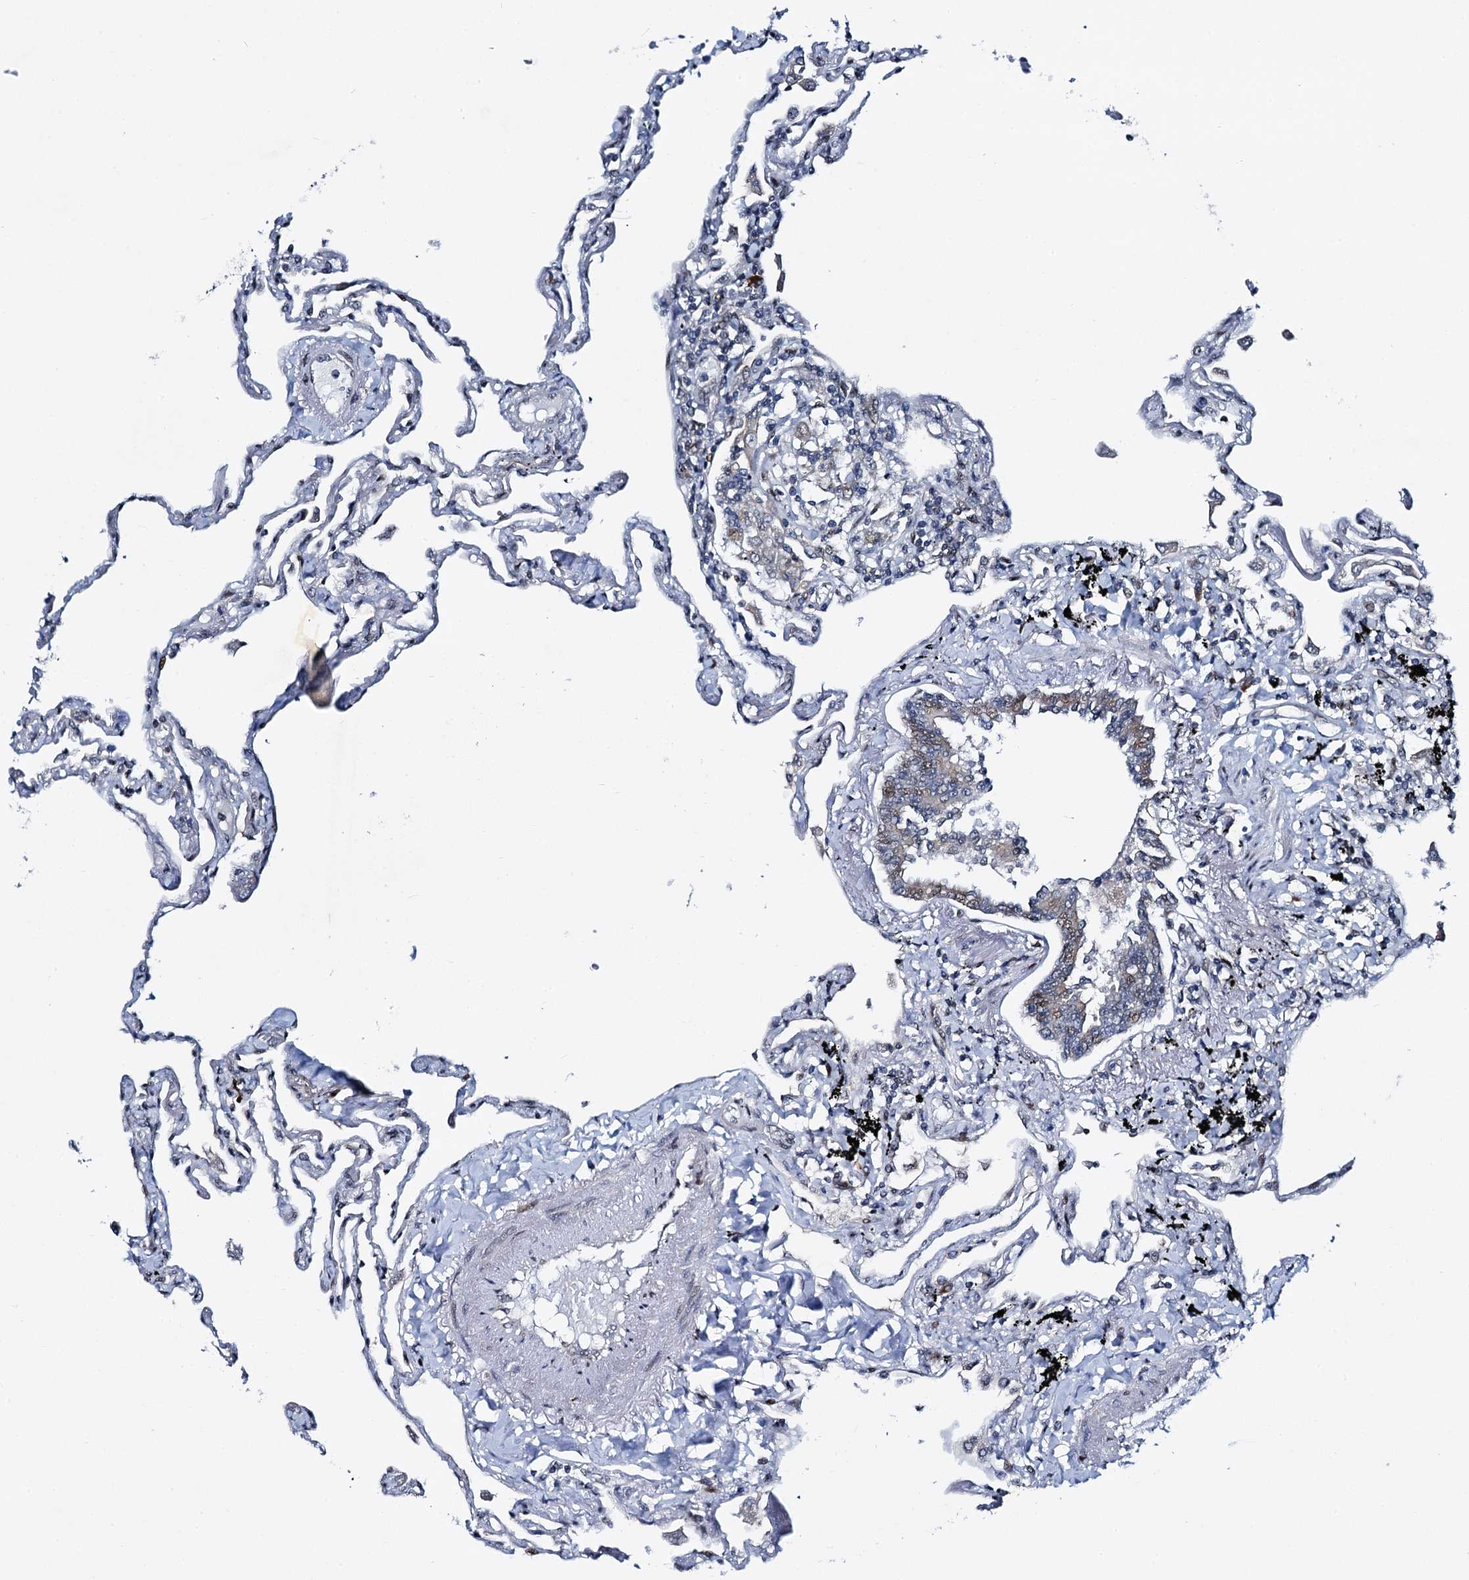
{"staining": {"intensity": "moderate", "quantity": "<25%", "location": "nuclear"}, "tissue": "lung", "cell_type": "Alveolar cells", "image_type": "normal", "snomed": [{"axis": "morphology", "description": "Normal tissue, NOS"}, {"axis": "topography", "description": "Lung"}], "caption": "Moderate nuclear positivity for a protein is appreciated in about <25% of alveolar cells of unremarkable lung using immunohistochemistry (IHC).", "gene": "RUFY2", "patient": {"sex": "female", "age": 67}}